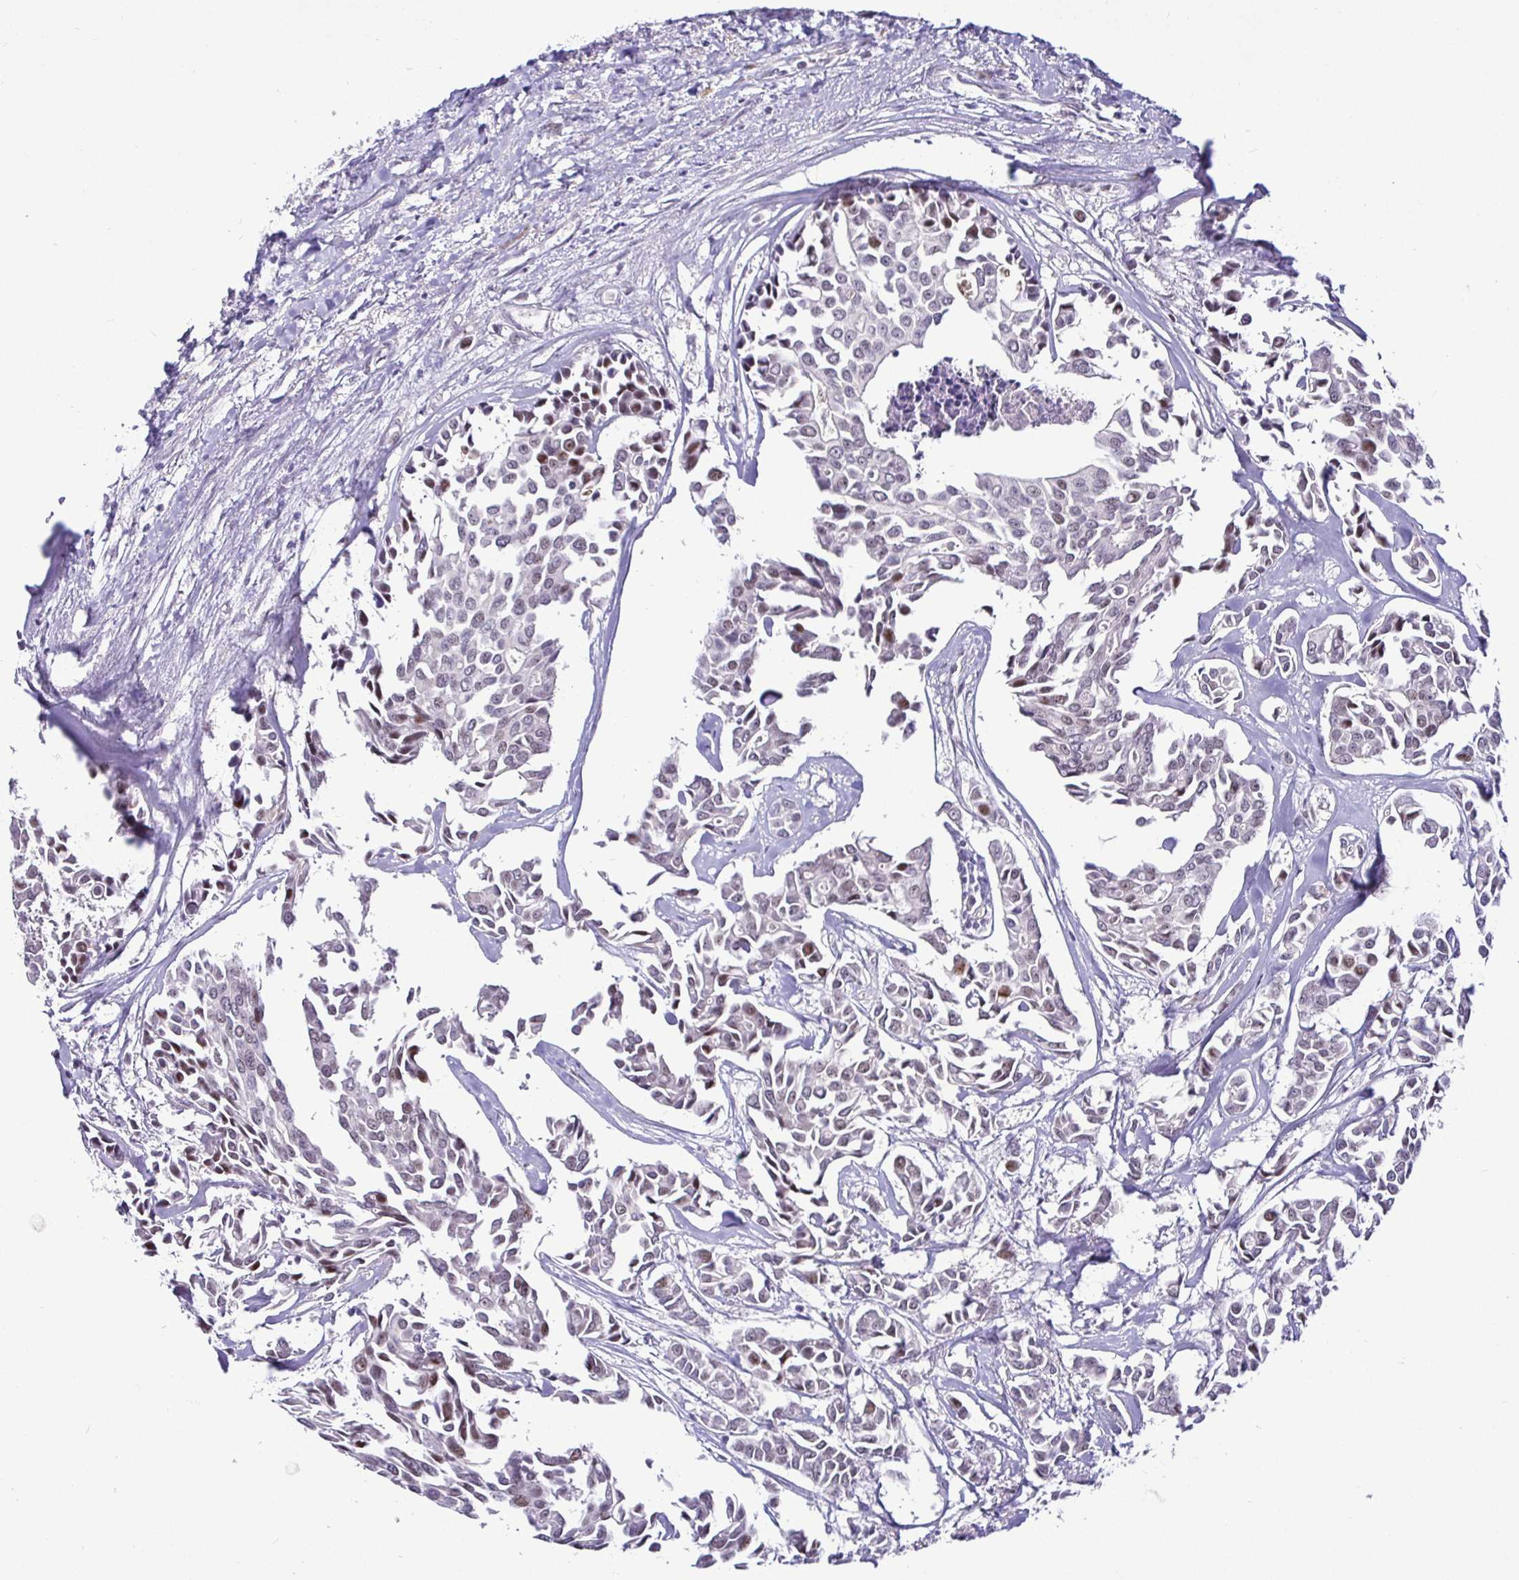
{"staining": {"intensity": "moderate", "quantity": "<25%", "location": "nuclear"}, "tissue": "breast cancer", "cell_type": "Tumor cells", "image_type": "cancer", "snomed": [{"axis": "morphology", "description": "Duct carcinoma"}, {"axis": "topography", "description": "Breast"}], "caption": "Breast intraductal carcinoma stained for a protein (brown) shows moderate nuclear positive positivity in approximately <25% of tumor cells.", "gene": "NUP188", "patient": {"sex": "female", "age": 54}}